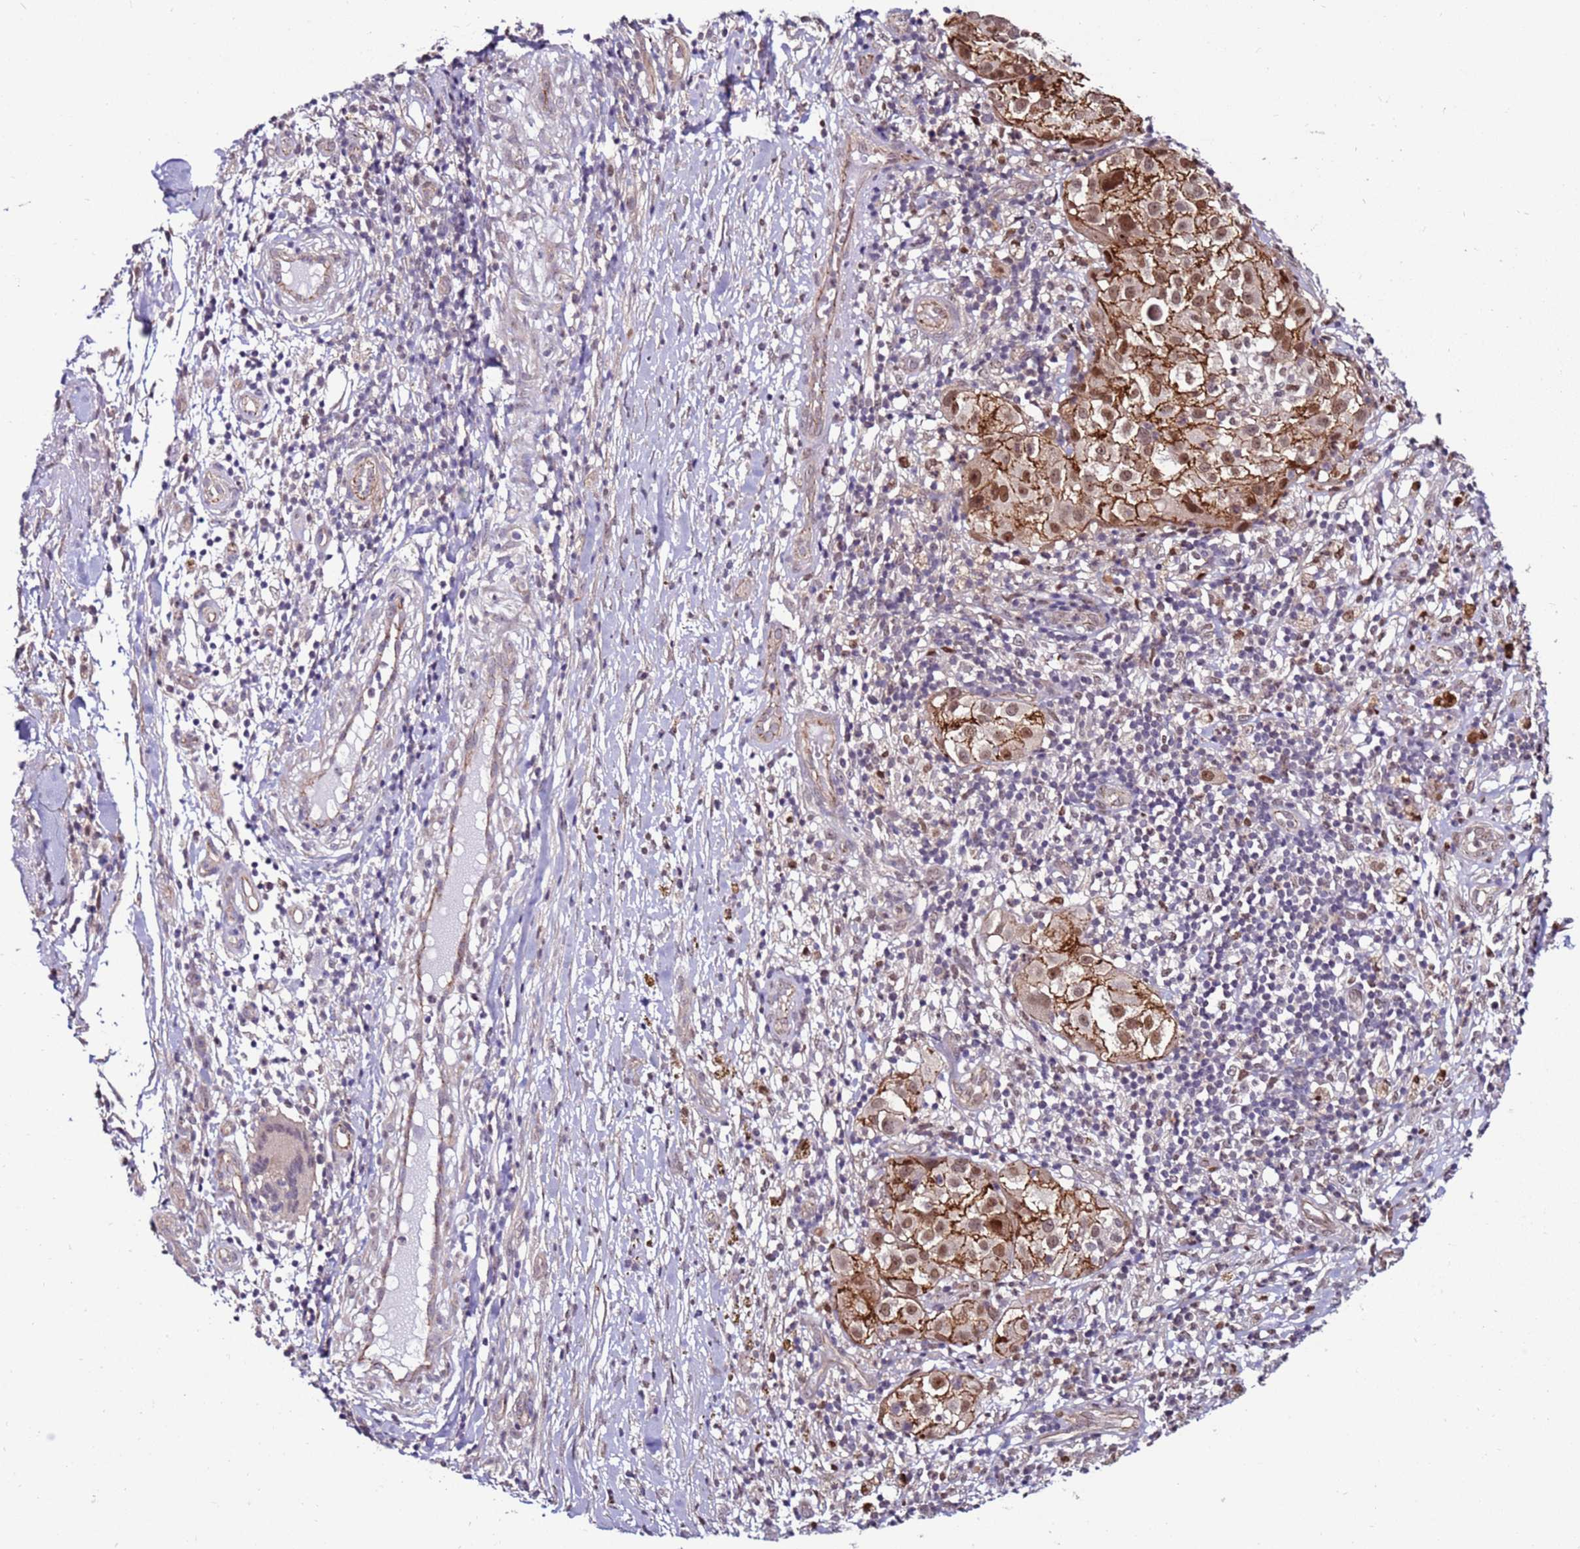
{"staining": {"intensity": "moderate", "quantity": ">75%", "location": "nuclear"}, "tissue": "melanoma", "cell_type": "Tumor cells", "image_type": "cancer", "snomed": [{"axis": "morphology", "description": "Normal morphology"}, {"axis": "morphology", "description": "Malignant melanoma, NOS"}, {"axis": "topography", "description": "Skin"}], "caption": "There is medium levels of moderate nuclear positivity in tumor cells of melanoma, as demonstrated by immunohistochemical staining (brown color).", "gene": "KPNA4", "patient": {"sex": "female", "age": 72}}